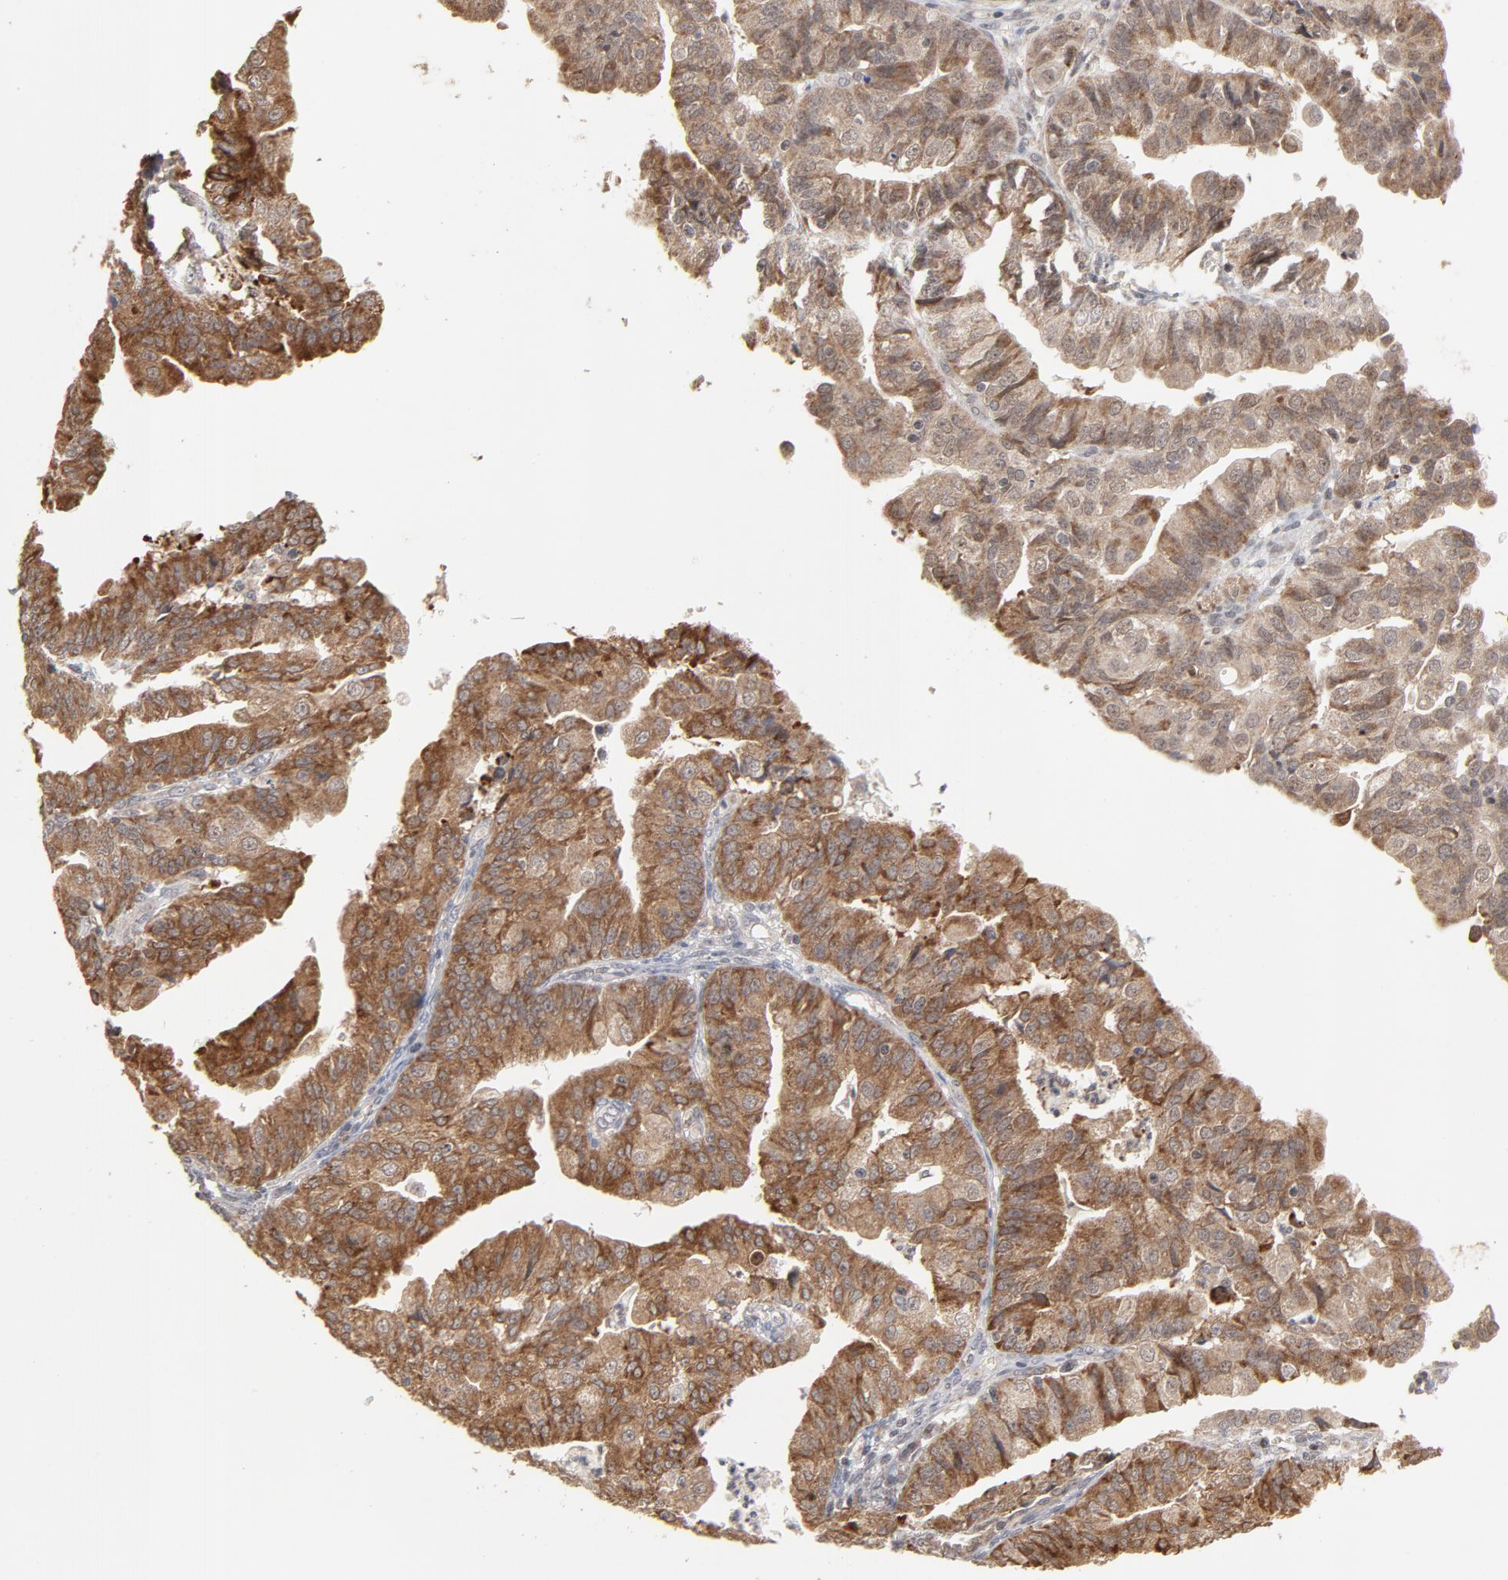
{"staining": {"intensity": "moderate", "quantity": ">75%", "location": "cytoplasmic/membranous"}, "tissue": "endometrial cancer", "cell_type": "Tumor cells", "image_type": "cancer", "snomed": [{"axis": "morphology", "description": "Adenocarcinoma, NOS"}, {"axis": "topography", "description": "Endometrium"}], "caption": "Endometrial cancer was stained to show a protein in brown. There is medium levels of moderate cytoplasmic/membranous positivity in approximately >75% of tumor cells.", "gene": "ARIH1", "patient": {"sex": "female", "age": 56}}